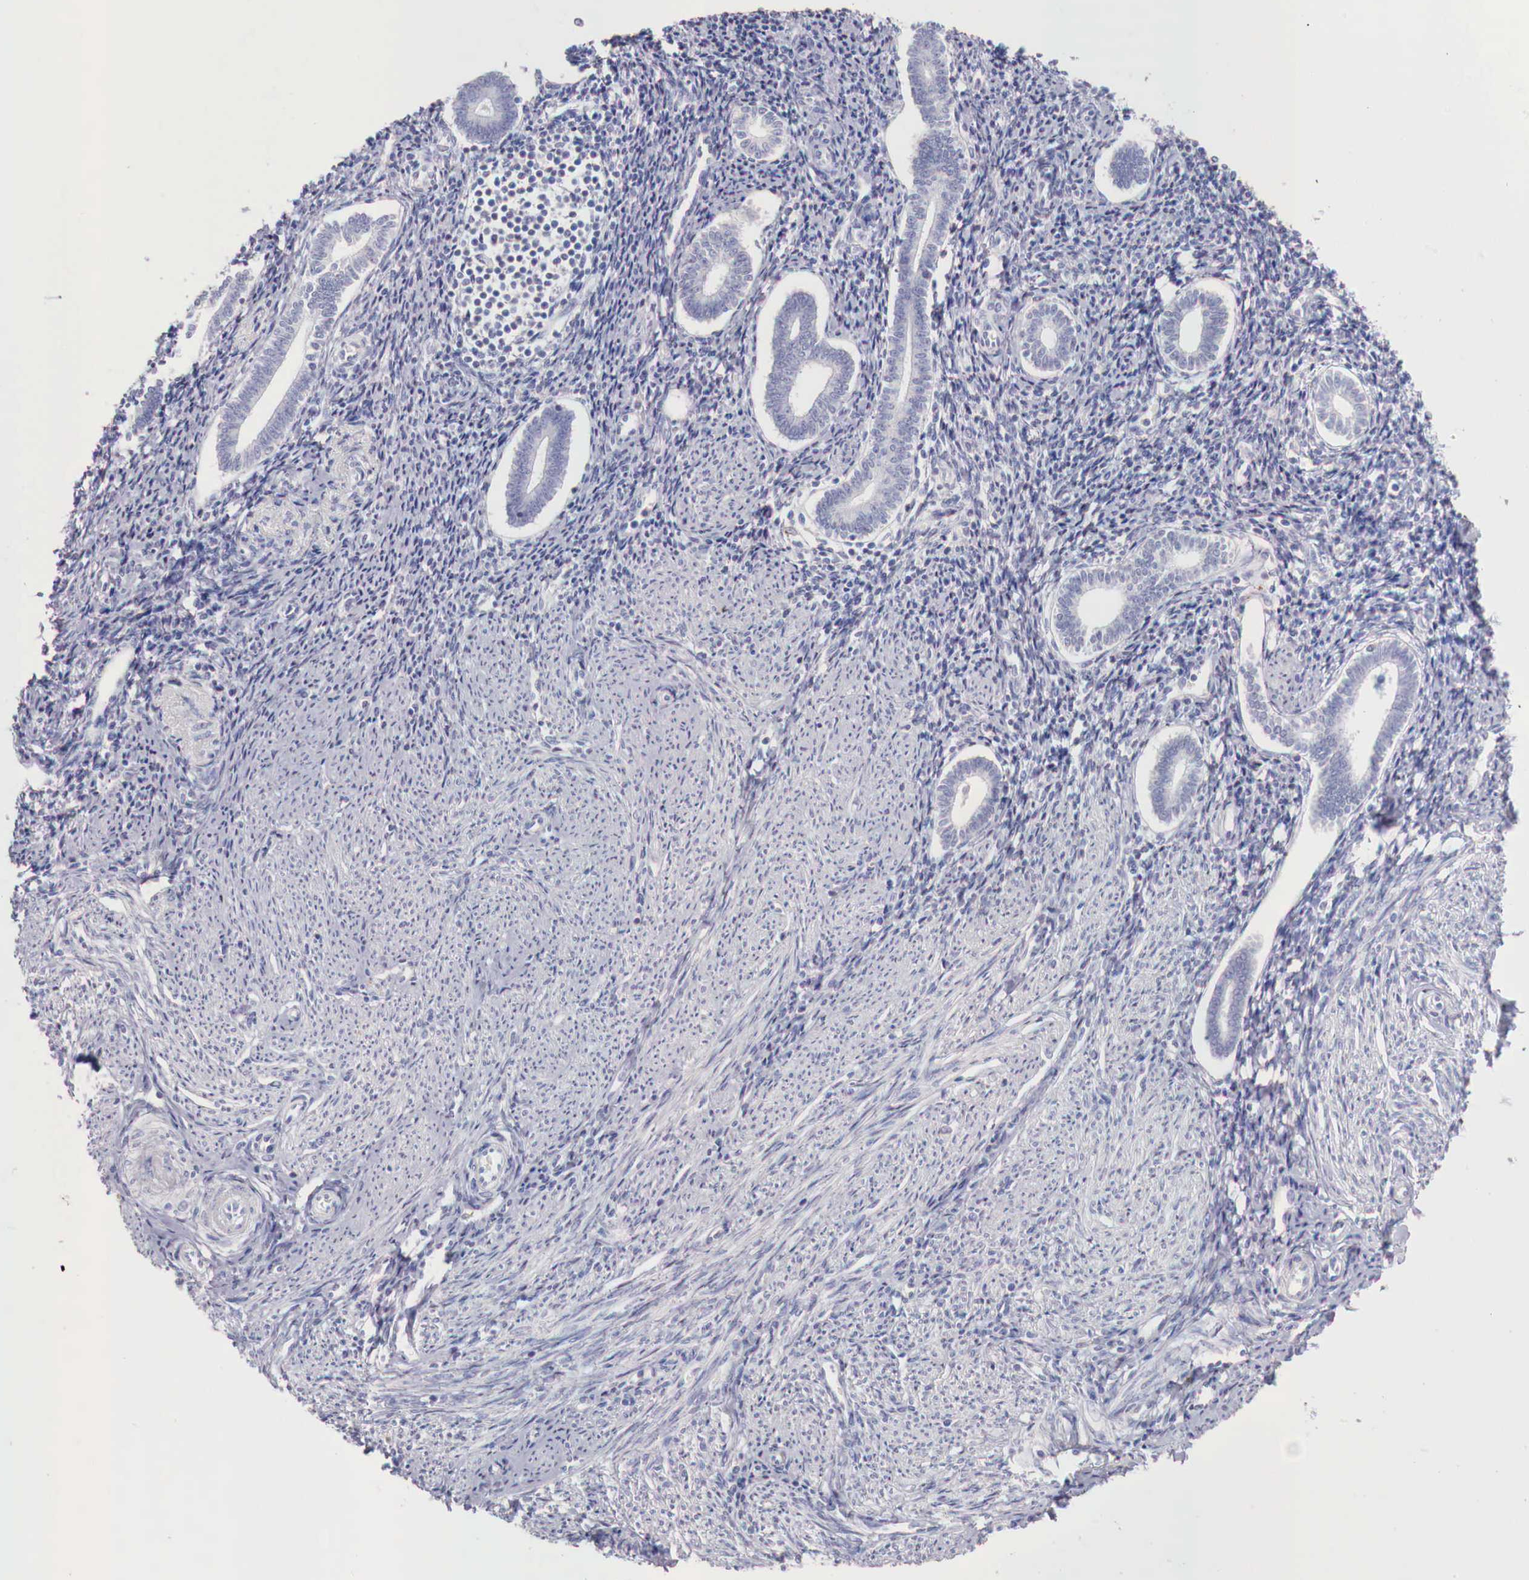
{"staining": {"intensity": "negative", "quantity": "none", "location": "none"}, "tissue": "endometrium", "cell_type": "Cells in endometrial stroma", "image_type": "normal", "snomed": [{"axis": "morphology", "description": "Normal tissue, NOS"}, {"axis": "topography", "description": "Endometrium"}], "caption": "Endometrium was stained to show a protein in brown. There is no significant positivity in cells in endometrial stroma. The staining is performed using DAB brown chromogen with nuclei counter-stained in using hematoxylin.", "gene": "IDH3G", "patient": {"sex": "female", "age": 52}}